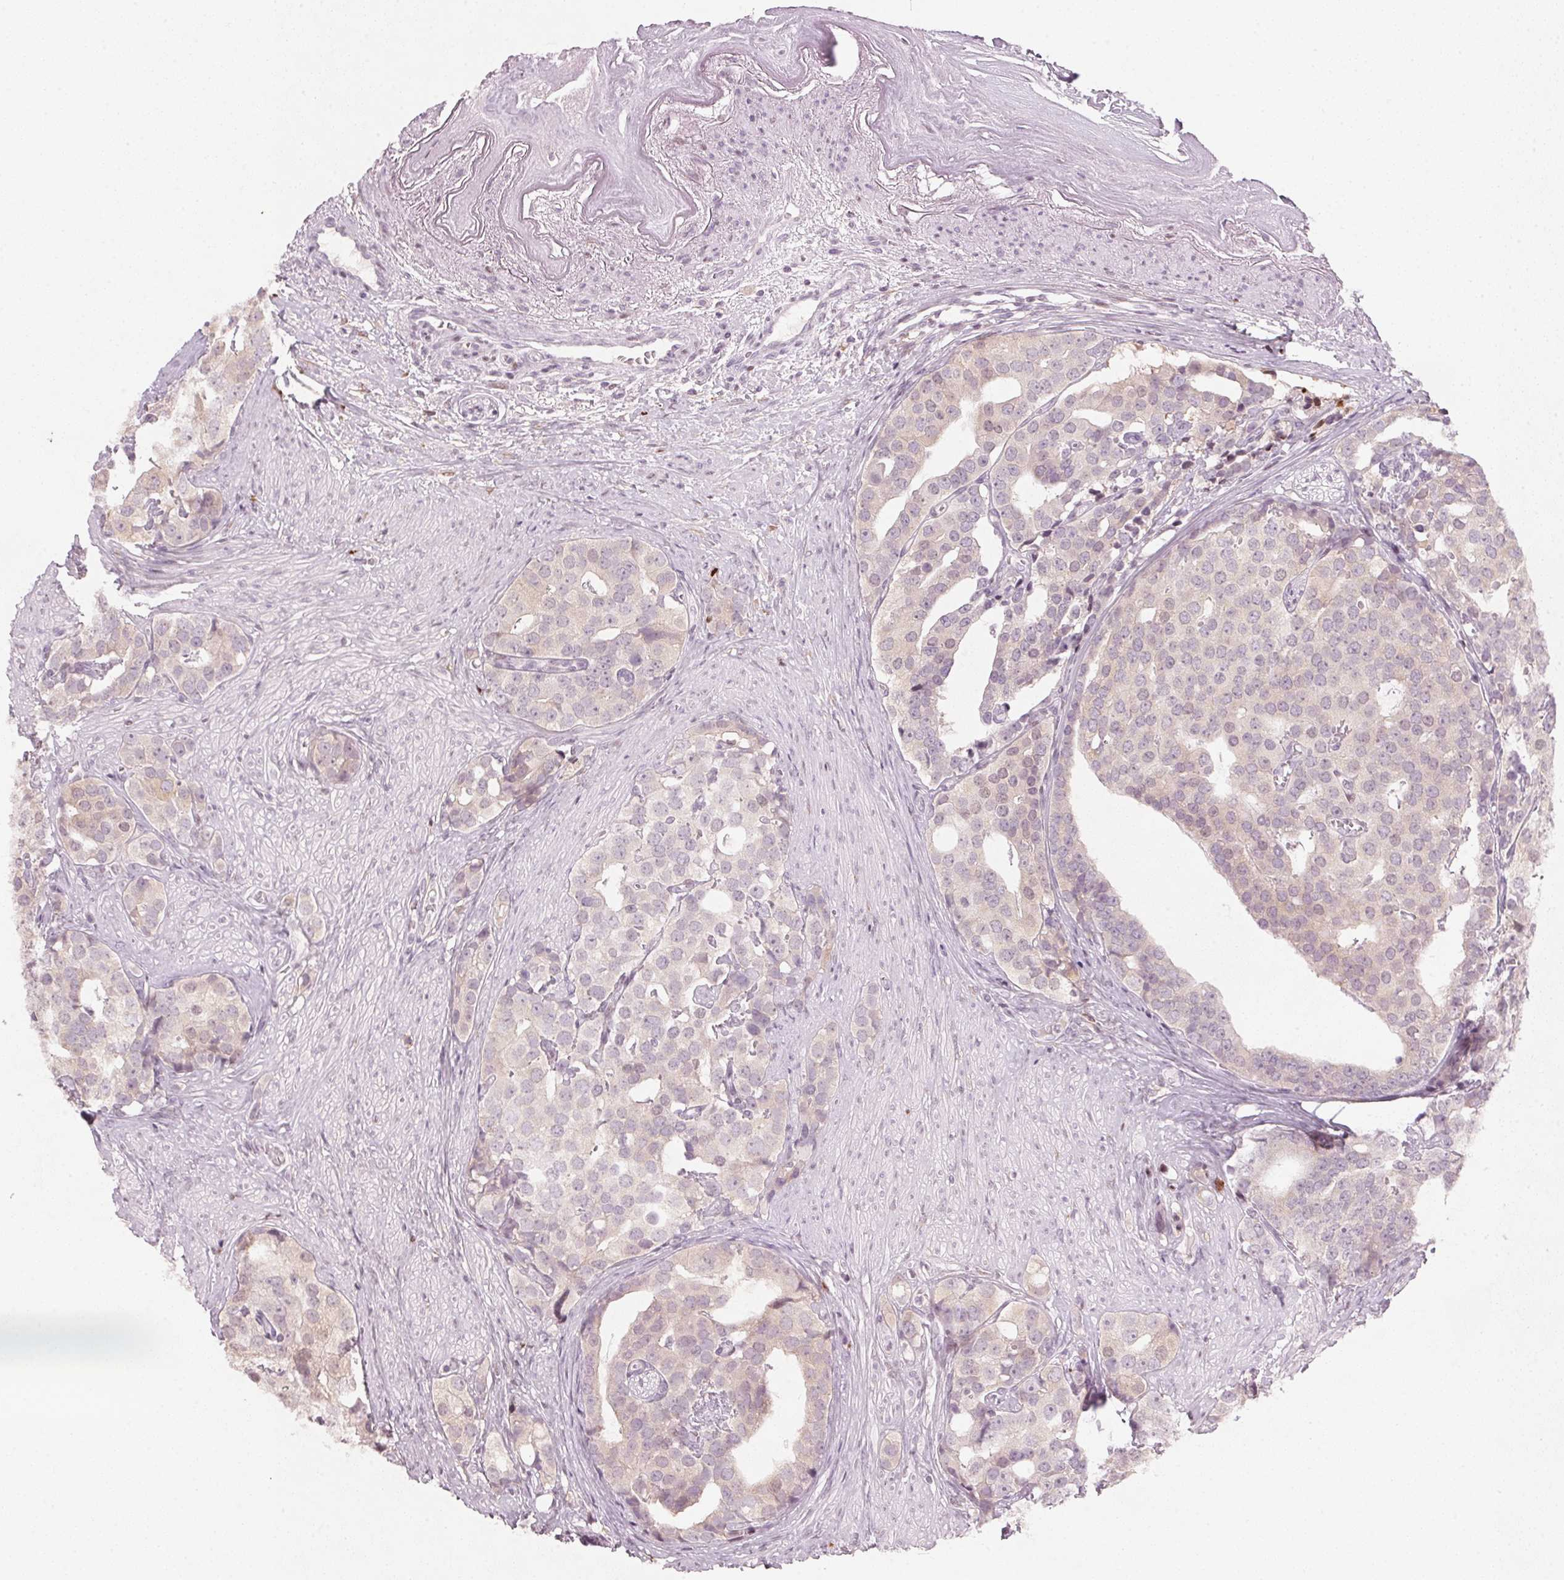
{"staining": {"intensity": "negative", "quantity": "none", "location": "none"}, "tissue": "prostate cancer", "cell_type": "Tumor cells", "image_type": "cancer", "snomed": [{"axis": "morphology", "description": "Adenocarcinoma, High grade"}, {"axis": "topography", "description": "Prostate"}], "caption": "This image is of prostate high-grade adenocarcinoma stained with immunohistochemistry to label a protein in brown with the nuclei are counter-stained blue. There is no positivity in tumor cells.", "gene": "SFRP4", "patient": {"sex": "male", "age": 71}}